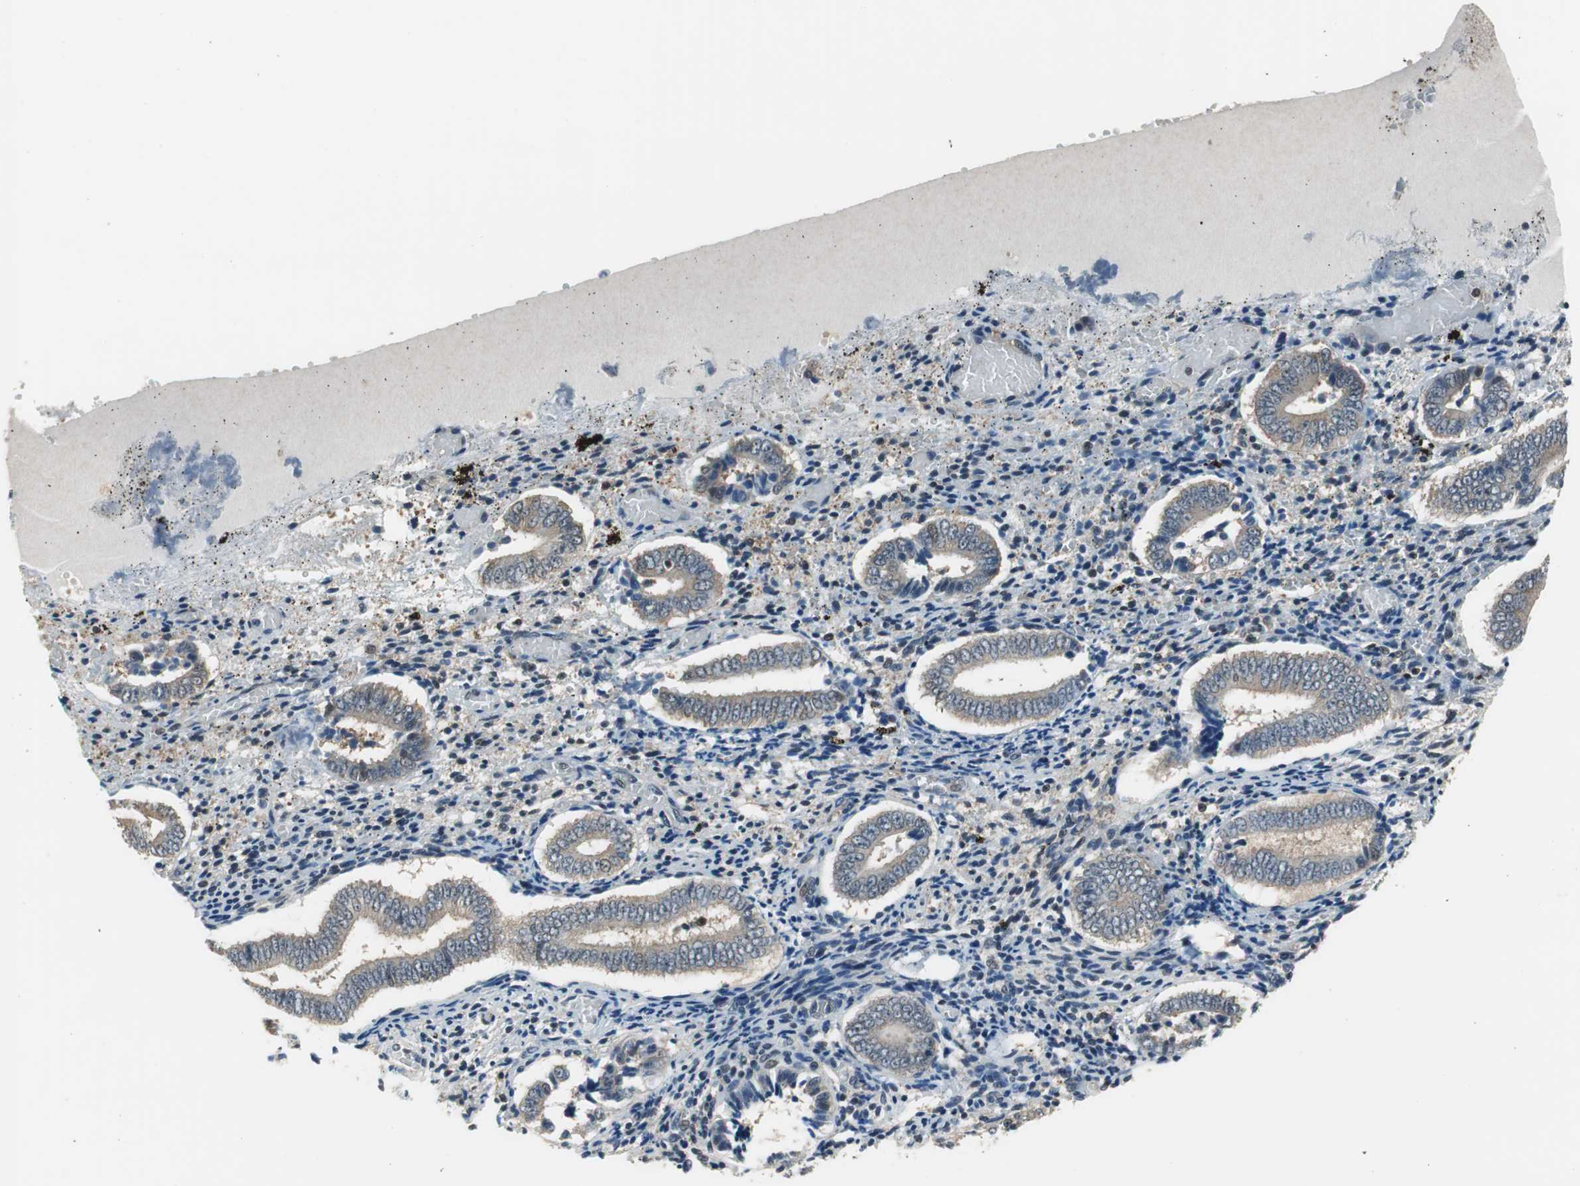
{"staining": {"intensity": "weak", "quantity": "<25%", "location": "cytoplasmic/membranous"}, "tissue": "endometrium", "cell_type": "Cells in endometrial stroma", "image_type": "normal", "snomed": [{"axis": "morphology", "description": "Normal tissue, NOS"}, {"axis": "topography", "description": "Endometrium"}], "caption": "Immunohistochemistry (IHC) micrograph of benign endometrium stained for a protein (brown), which exhibits no staining in cells in endometrial stroma. The staining is performed using DAB (3,3'-diaminobenzidine) brown chromogen with nuclei counter-stained in using hematoxylin.", "gene": "MAFB", "patient": {"sex": "female", "age": 42}}